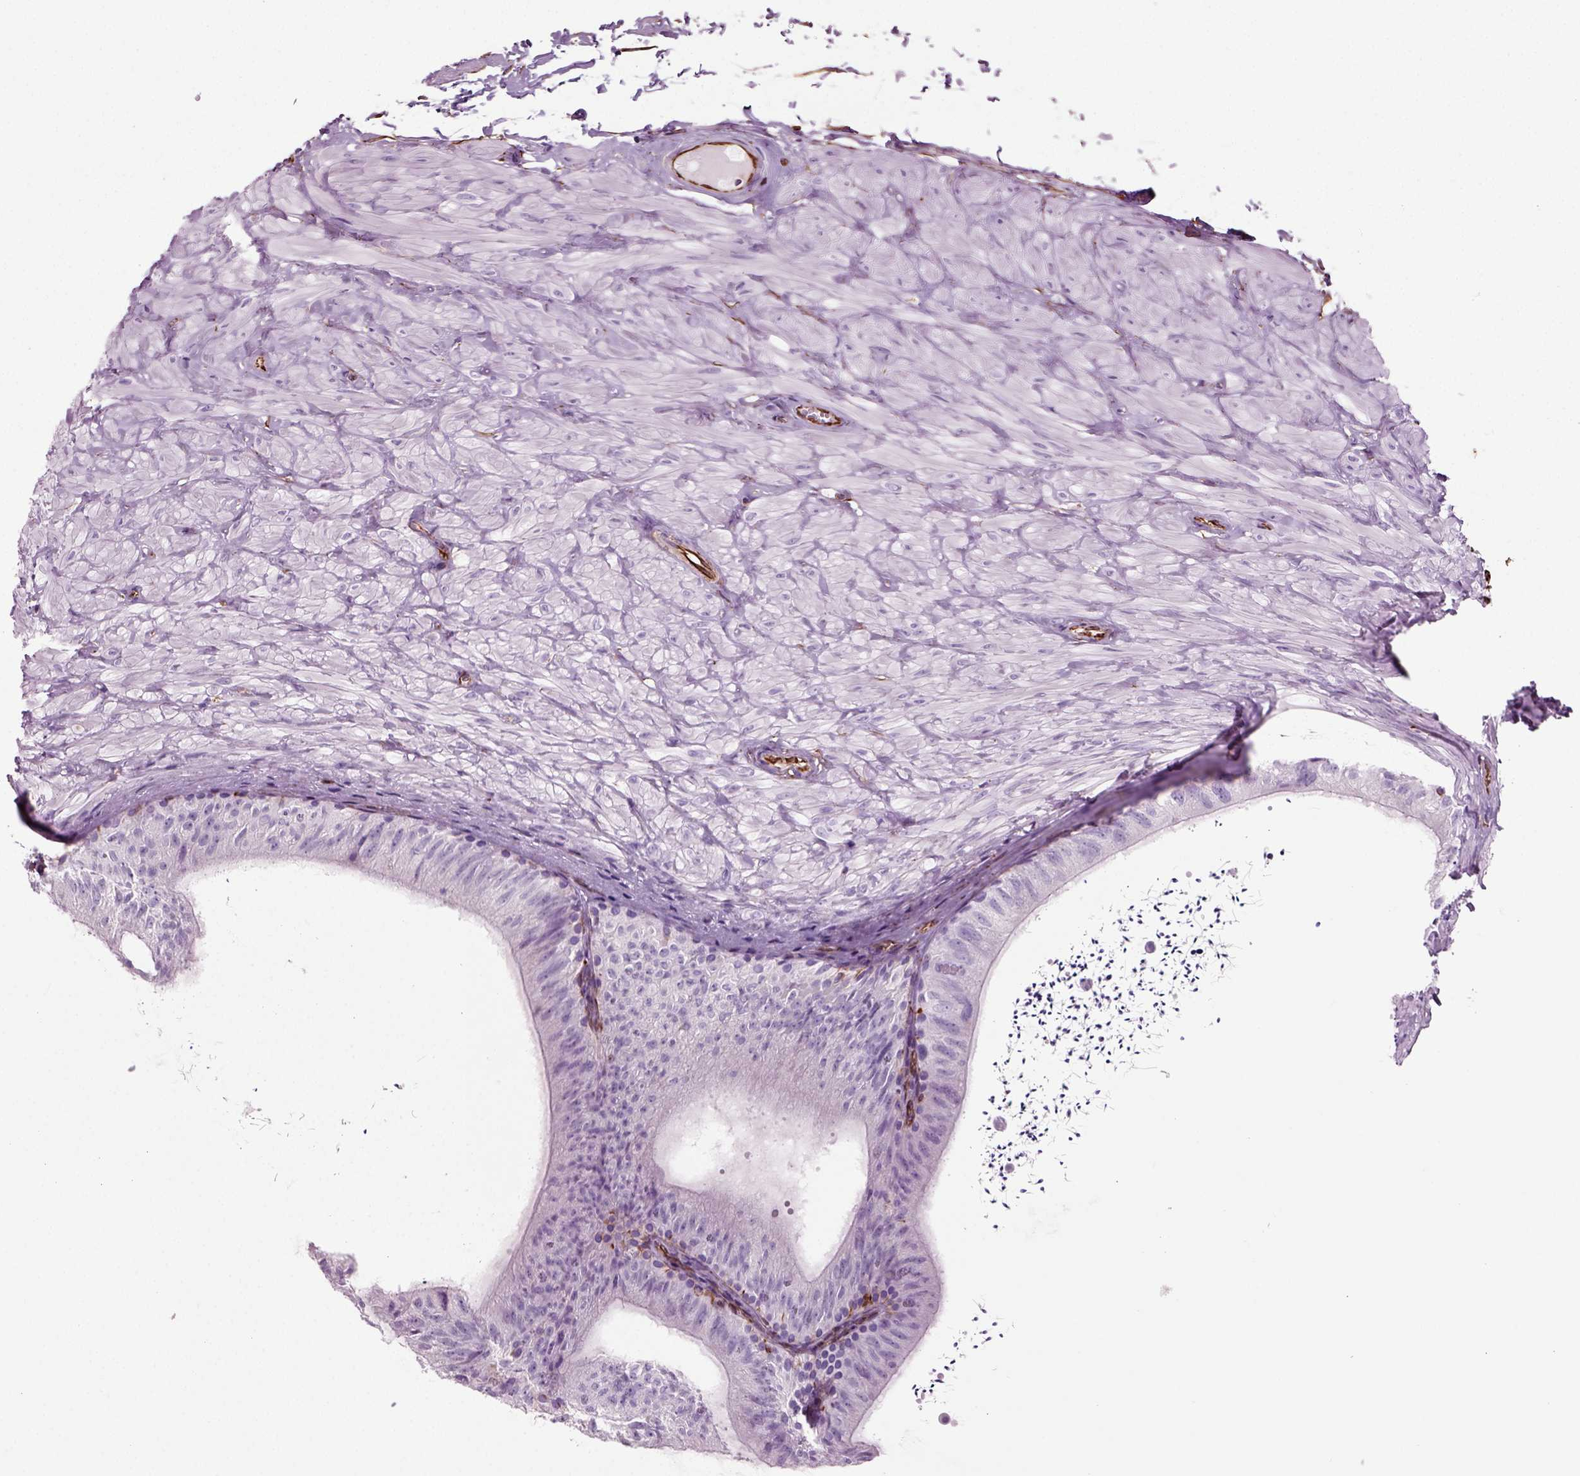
{"staining": {"intensity": "strong", "quantity": "<25%", "location": "cytoplasmic/membranous"}, "tissue": "epididymis", "cell_type": "Glandular cells", "image_type": "normal", "snomed": [{"axis": "morphology", "description": "Normal tissue, NOS"}, {"axis": "topography", "description": "Epididymis"}], "caption": "High-magnification brightfield microscopy of unremarkable epididymis stained with DAB (3,3'-diaminobenzidine) (brown) and counterstained with hematoxylin (blue). glandular cells exhibit strong cytoplasmic/membranous expression is present in approximately<25% of cells.", "gene": "ACER3", "patient": {"sex": "male", "age": 32}}